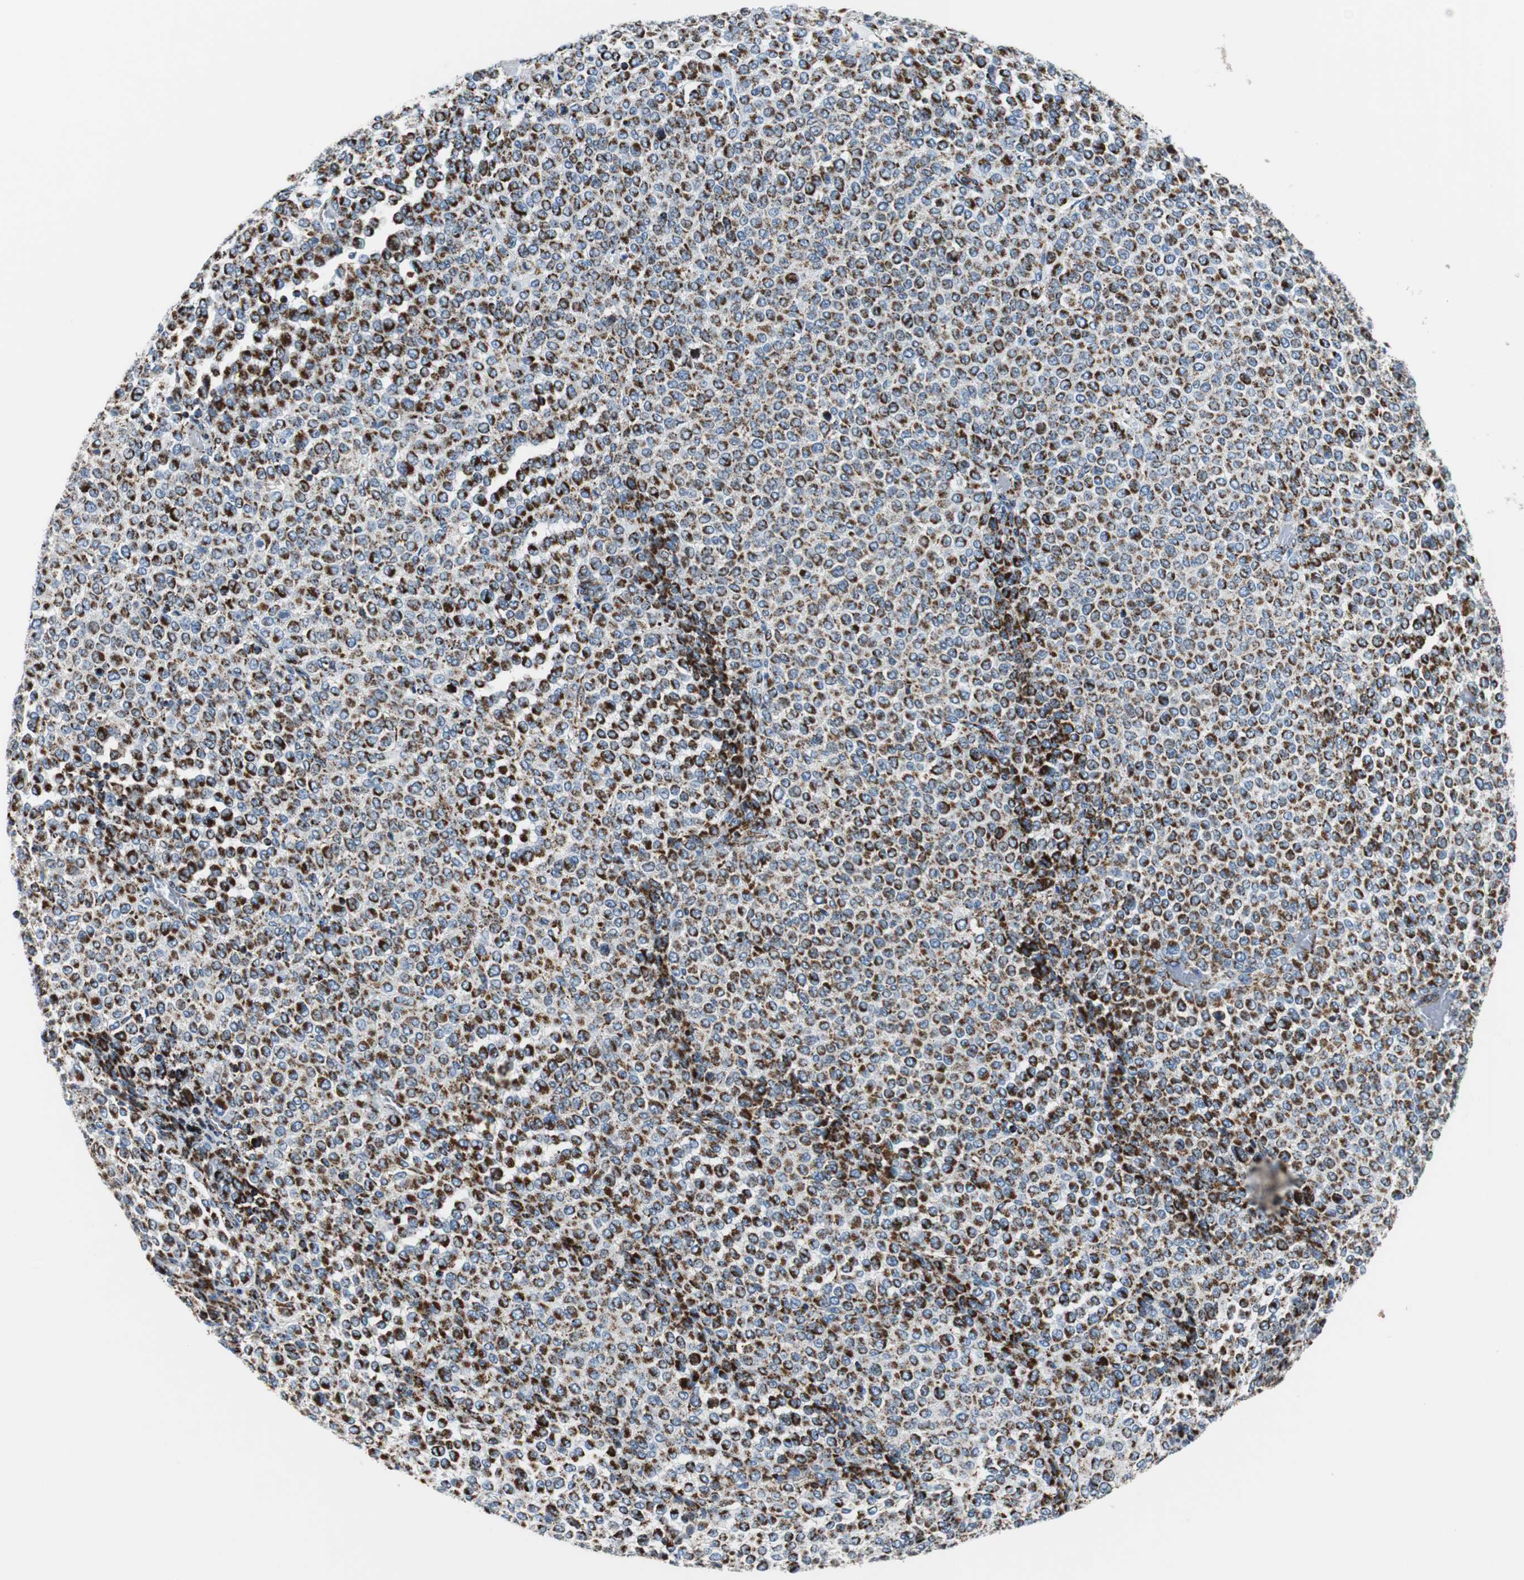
{"staining": {"intensity": "strong", "quantity": ">75%", "location": "cytoplasmic/membranous"}, "tissue": "melanoma", "cell_type": "Tumor cells", "image_type": "cancer", "snomed": [{"axis": "morphology", "description": "Malignant melanoma, Metastatic site"}, {"axis": "topography", "description": "Pancreas"}], "caption": "Protein analysis of malignant melanoma (metastatic site) tissue shows strong cytoplasmic/membranous positivity in about >75% of tumor cells.", "gene": "C1QTNF7", "patient": {"sex": "female", "age": 30}}